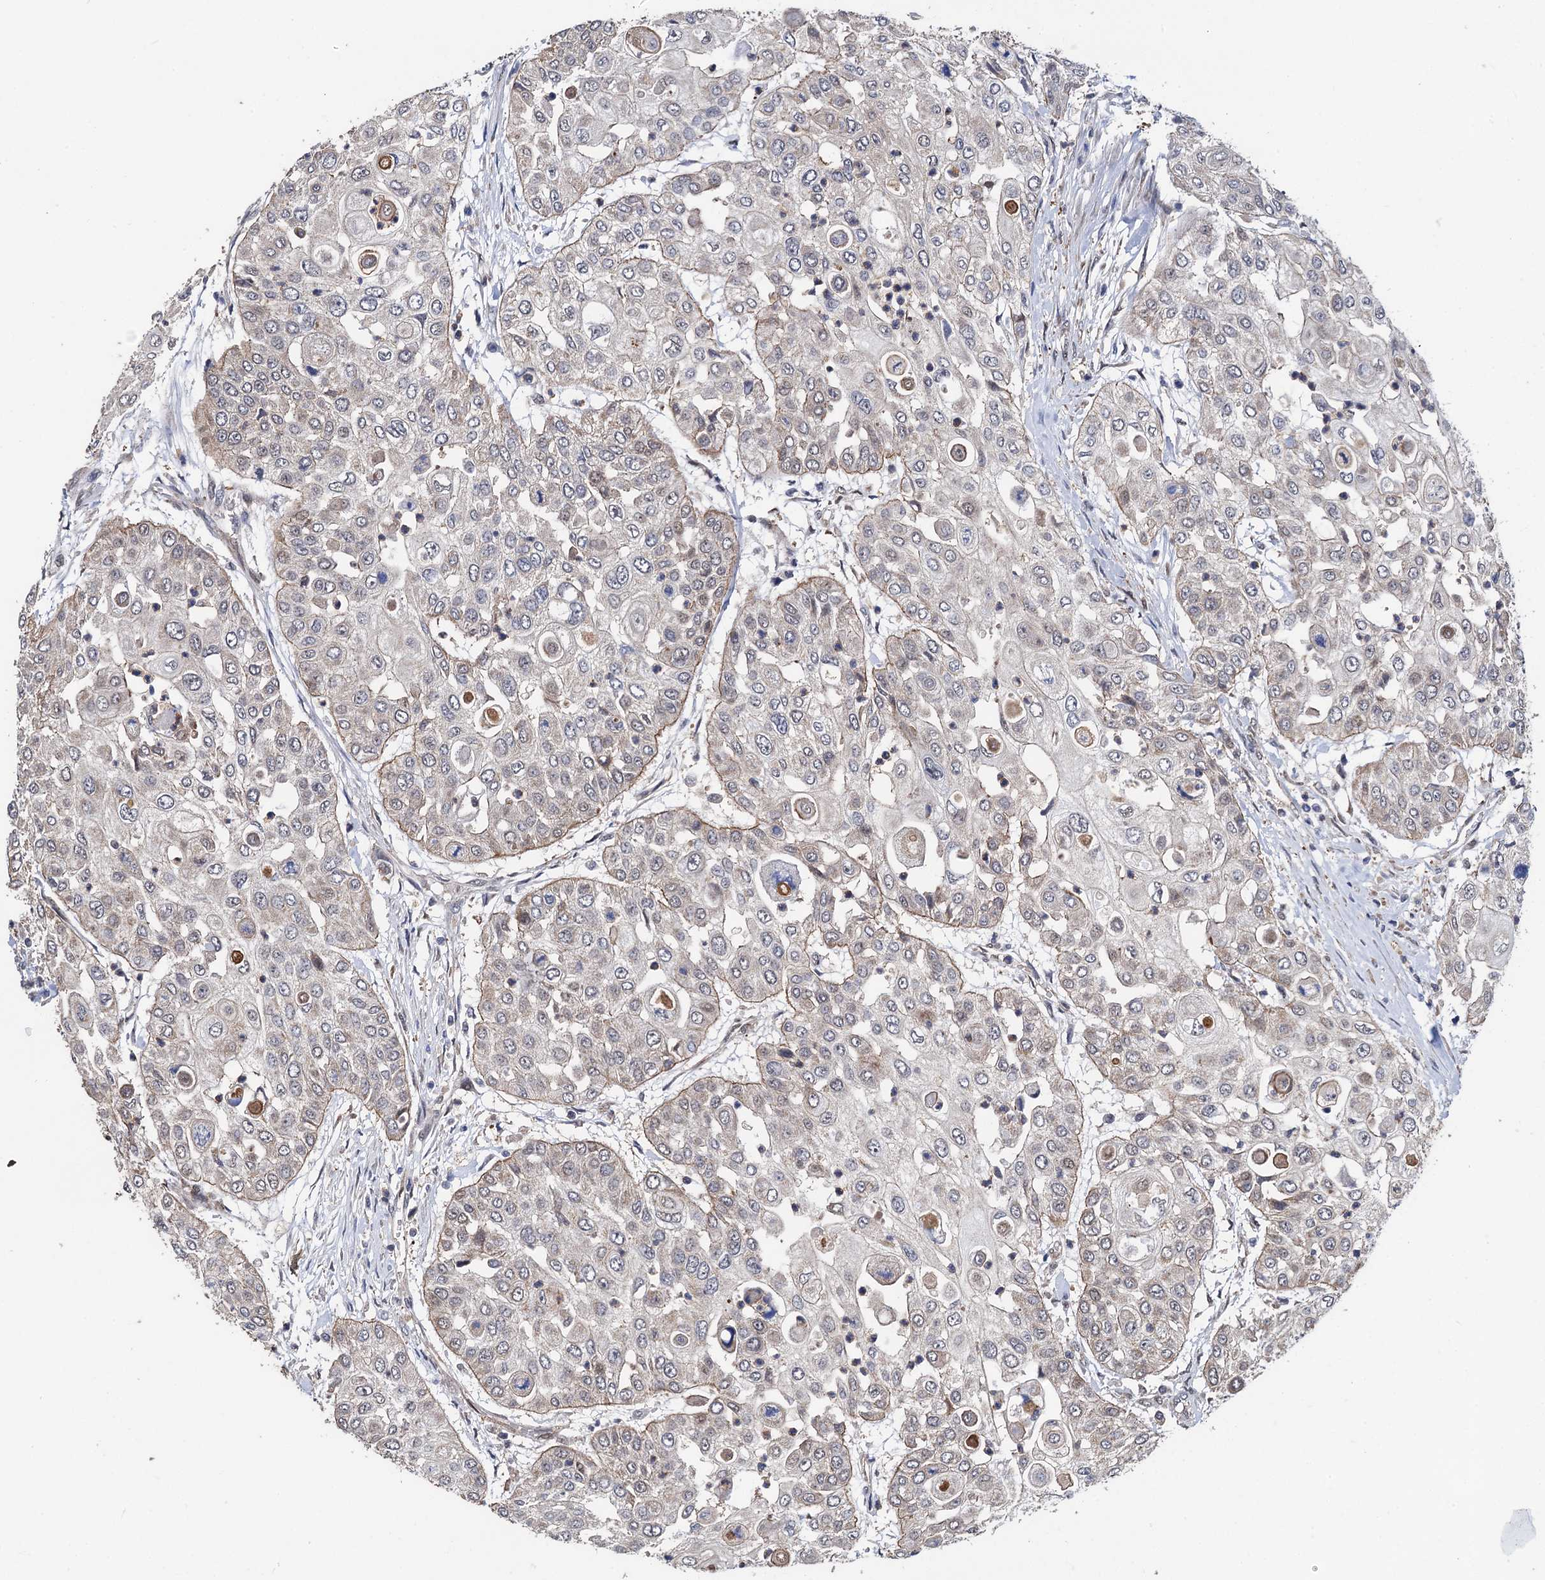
{"staining": {"intensity": "negative", "quantity": "none", "location": "none"}, "tissue": "urothelial cancer", "cell_type": "Tumor cells", "image_type": "cancer", "snomed": [{"axis": "morphology", "description": "Urothelial carcinoma, High grade"}, {"axis": "topography", "description": "Urinary bladder"}], "caption": "Urothelial cancer was stained to show a protein in brown. There is no significant staining in tumor cells.", "gene": "PTCD3", "patient": {"sex": "female", "age": 79}}